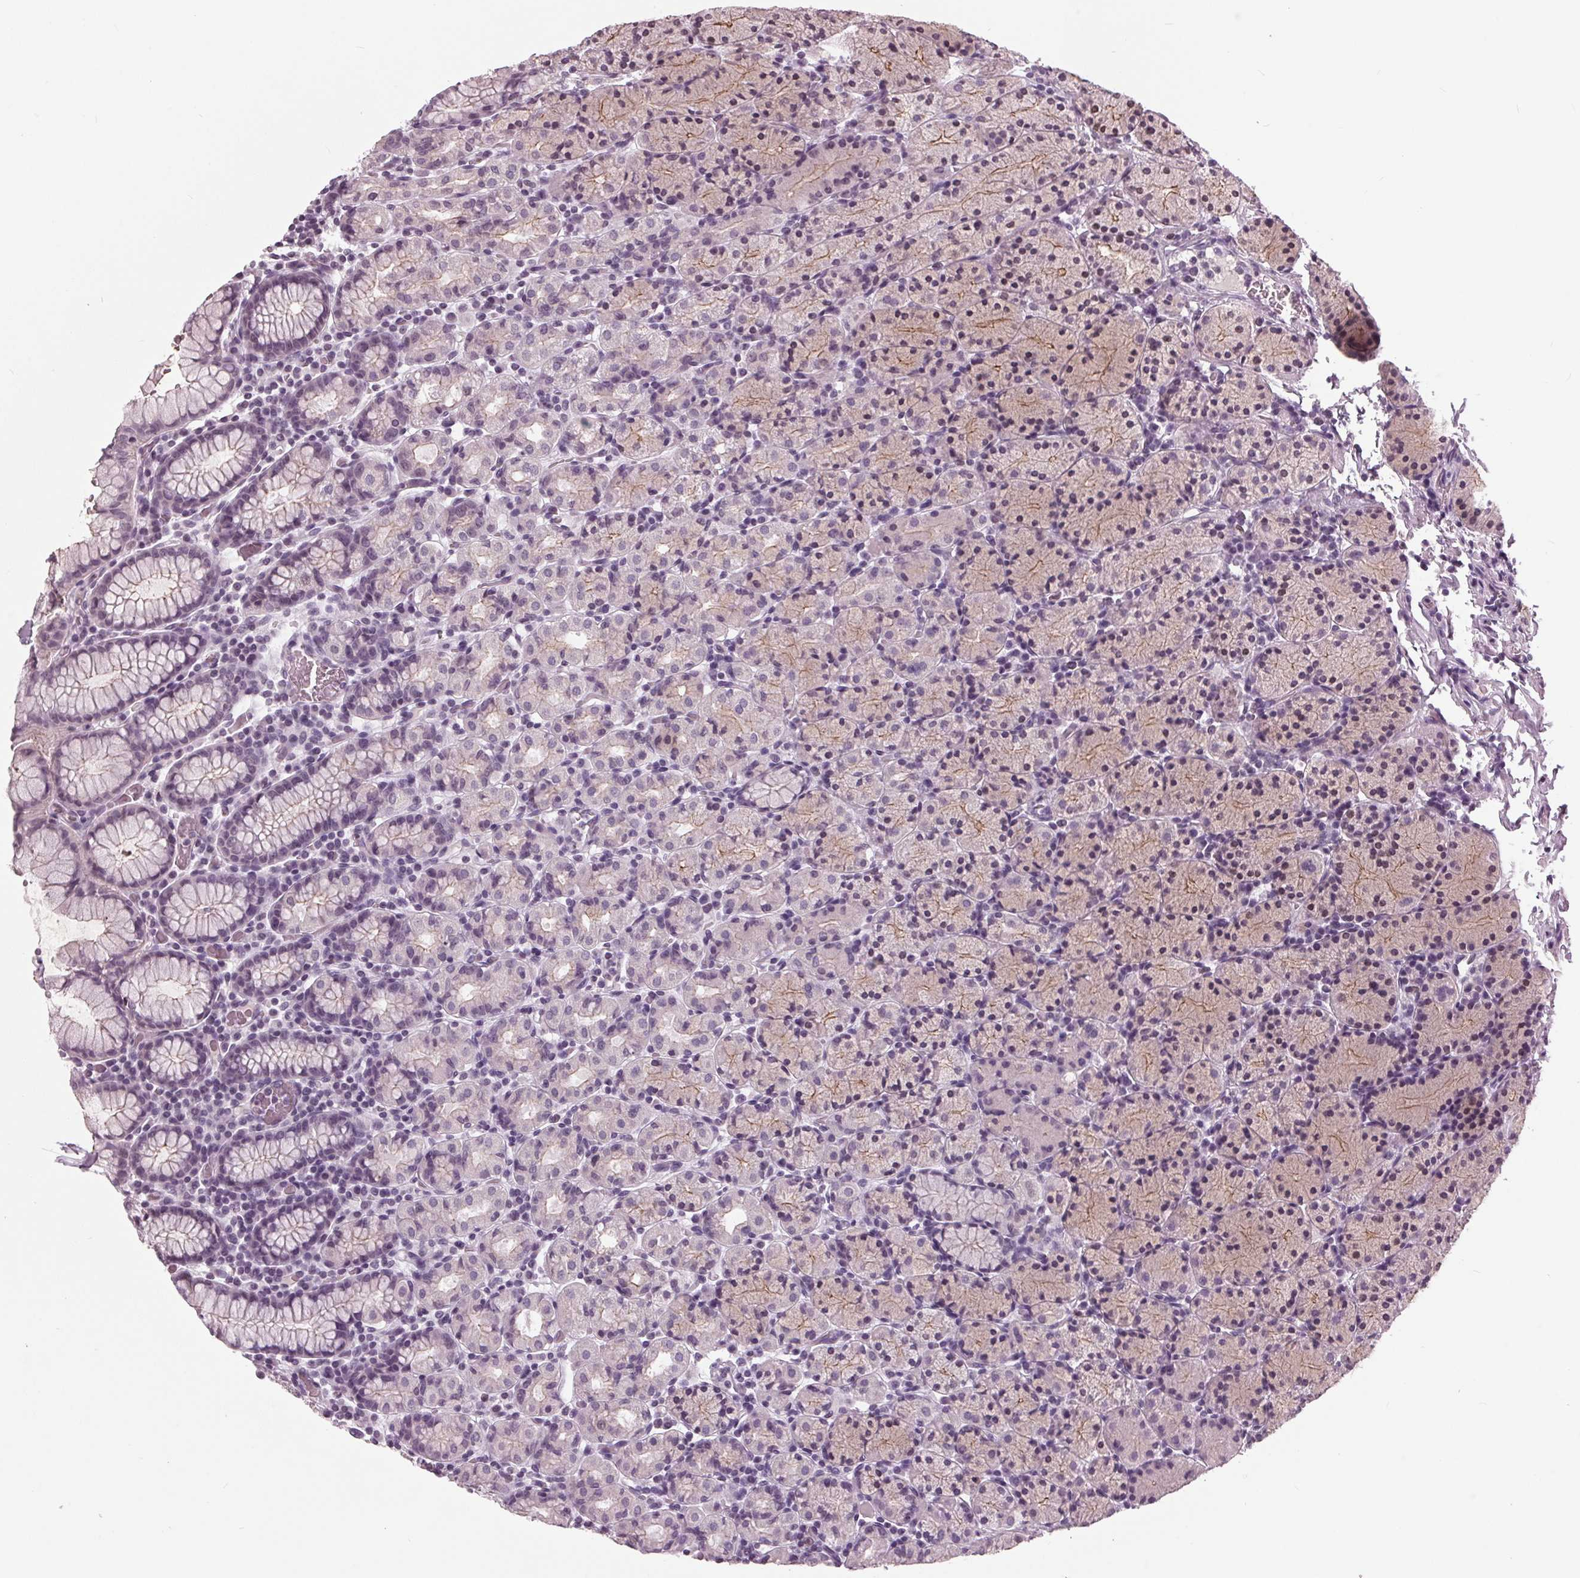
{"staining": {"intensity": "moderate", "quantity": "<25%", "location": "cytoplasmic/membranous"}, "tissue": "stomach", "cell_type": "Glandular cells", "image_type": "normal", "snomed": [{"axis": "morphology", "description": "Normal tissue, NOS"}, {"axis": "topography", "description": "Stomach, upper"}, {"axis": "topography", "description": "Stomach"}], "caption": "Brown immunohistochemical staining in benign human stomach exhibits moderate cytoplasmic/membranous expression in approximately <25% of glandular cells.", "gene": "SLC9A4", "patient": {"sex": "male", "age": 62}}